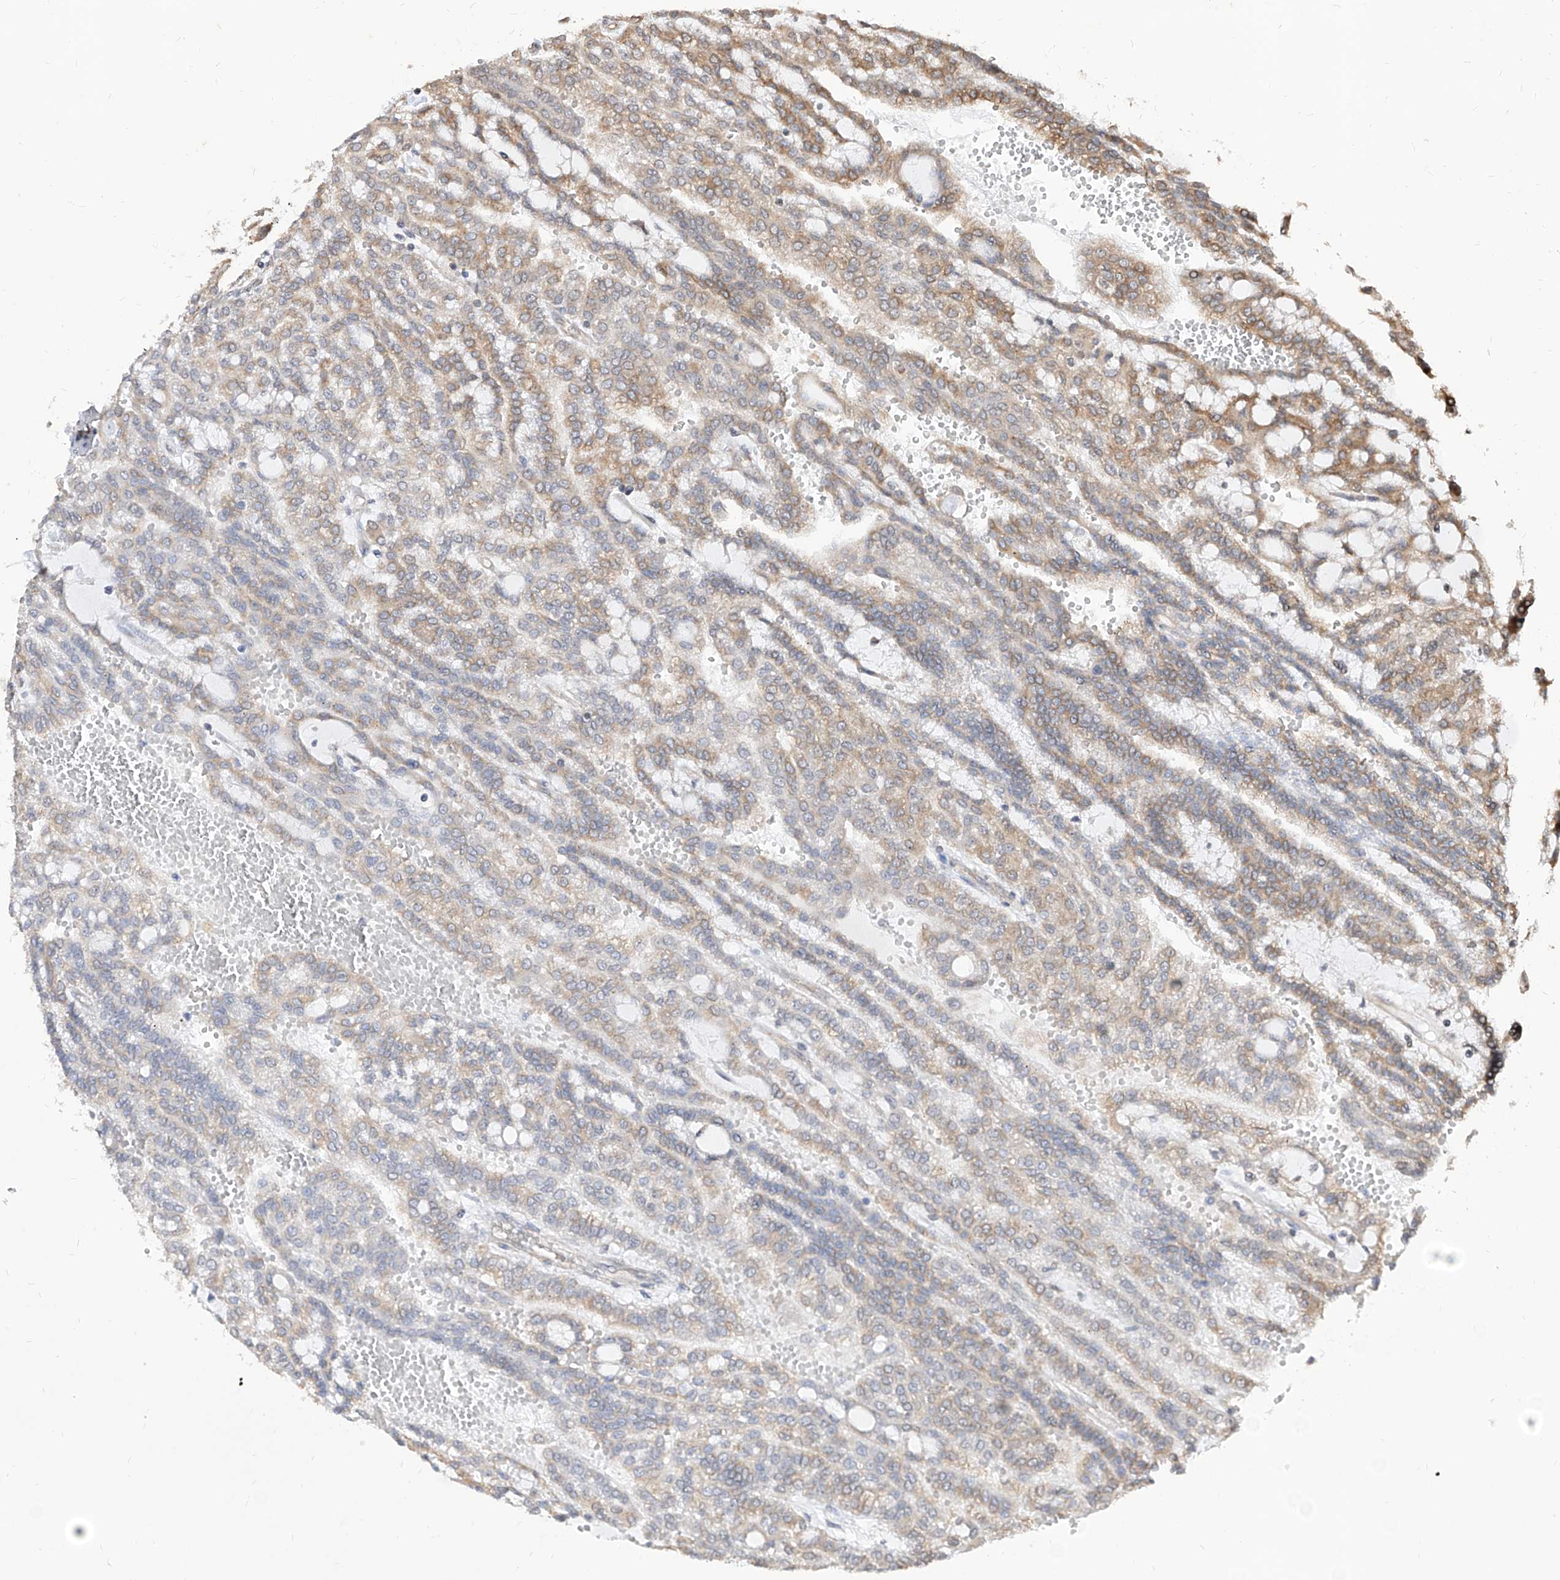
{"staining": {"intensity": "weak", "quantity": "25%-75%", "location": "cytoplasmic/membranous"}, "tissue": "renal cancer", "cell_type": "Tumor cells", "image_type": "cancer", "snomed": [{"axis": "morphology", "description": "Adenocarcinoma, NOS"}, {"axis": "topography", "description": "Kidney"}], "caption": "Renal cancer stained with DAB immunohistochemistry displays low levels of weak cytoplasmic/membranous positivity in about 25%-75% of tumor cells.", "gene": "C8orf82", "patient": {"sex": "male", "age": 63}}